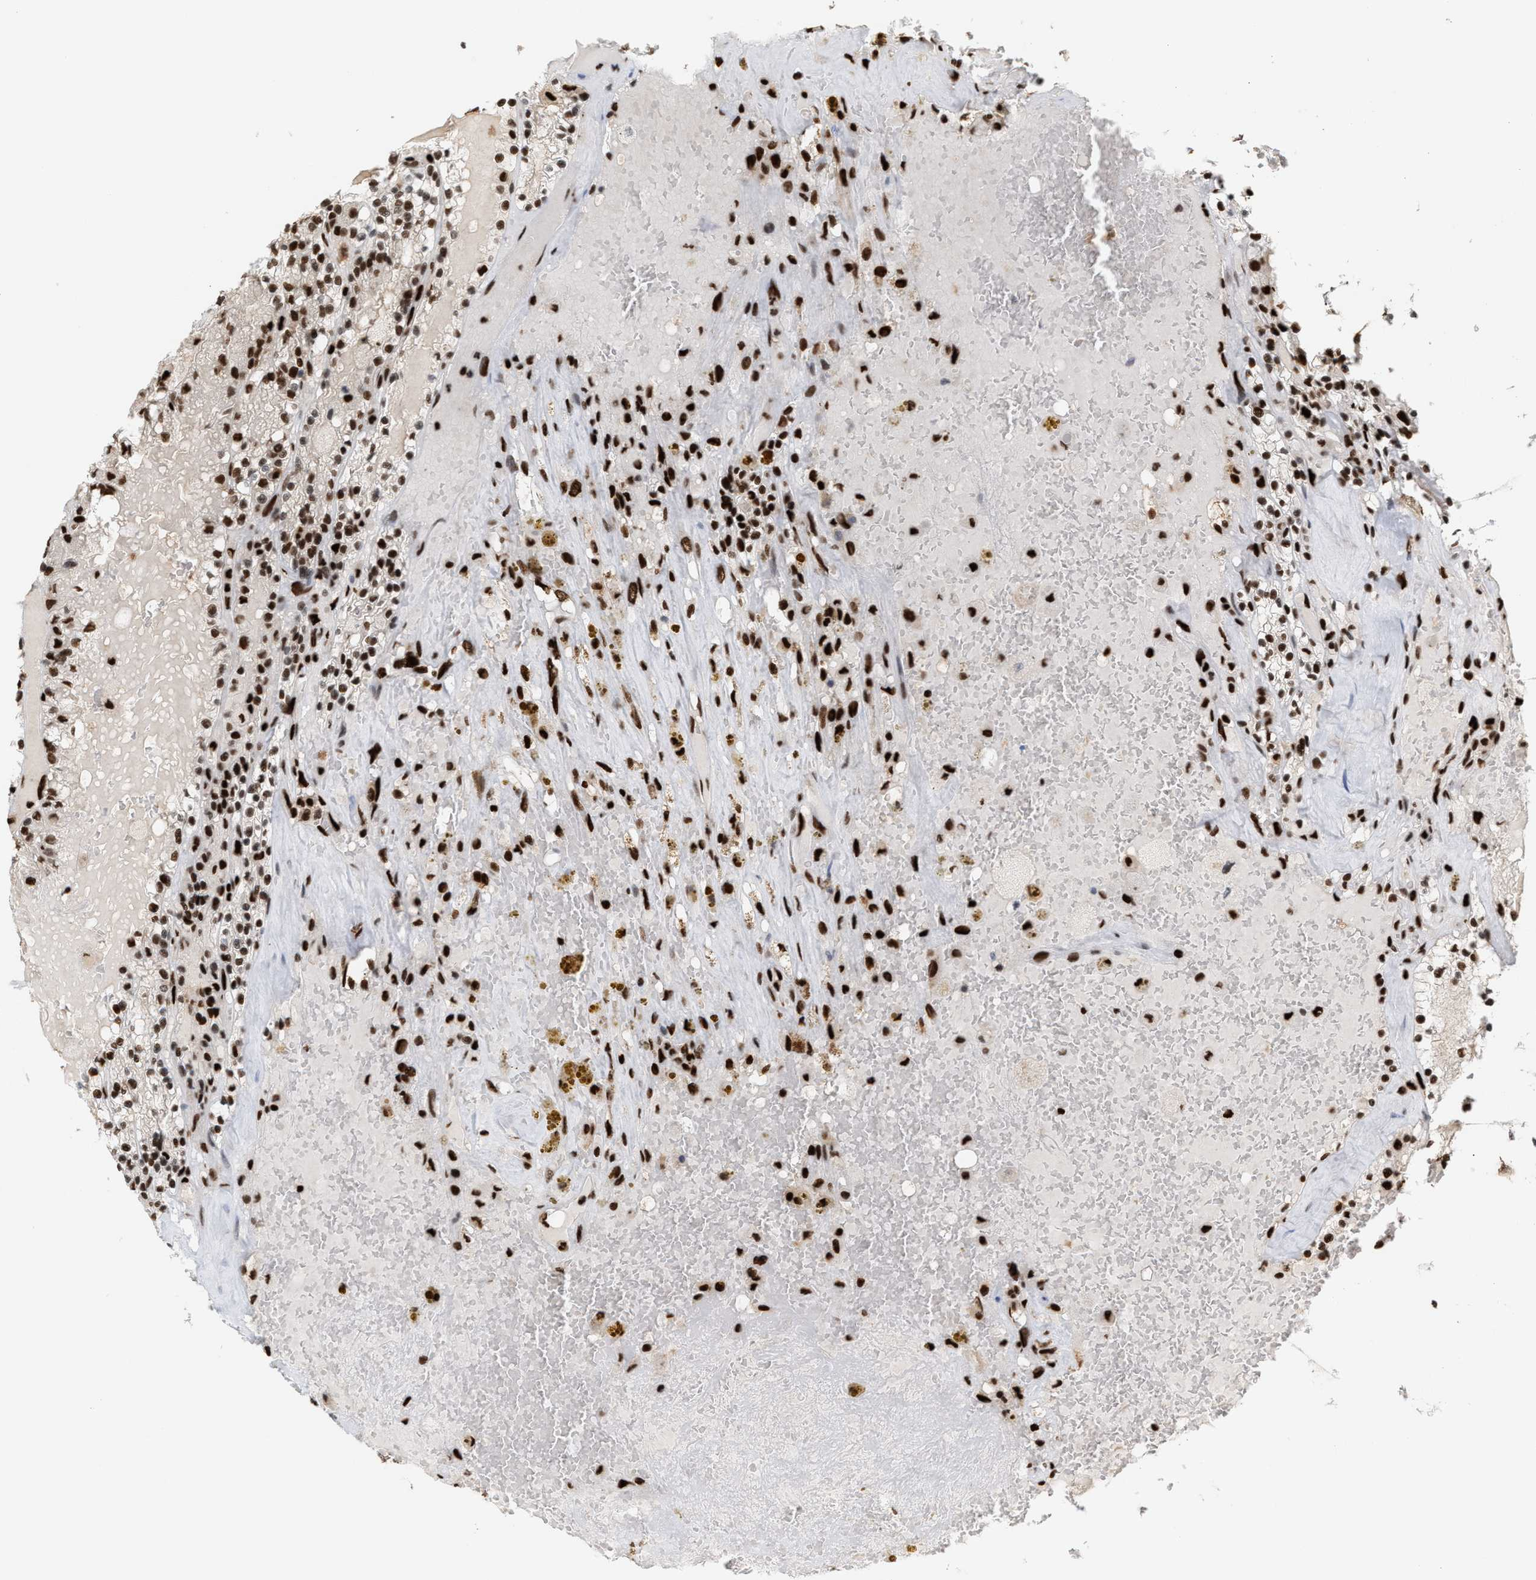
{"staining": {"intensity": "strong", "quantity": ">75%", "location": "nuclear"}, "tissue": "renal cancer", "cell_type": "Tumor cells", "image_type": "cancer", "snomed": [{"axis": "morphology", "description": "Adenocarcinoma, NOS"}, {"axis": "topography", "description": "Kidney"}], "caption": "IHC micrograph of human renal cancer (adenocarcinoma) stained for a protein (brown), which shows high levels of strong nuclear positivity in about >75% of tumor cells.", "gene": "RNASEK-C17orf49", "patient": {"sex": "female", "age": 56}}